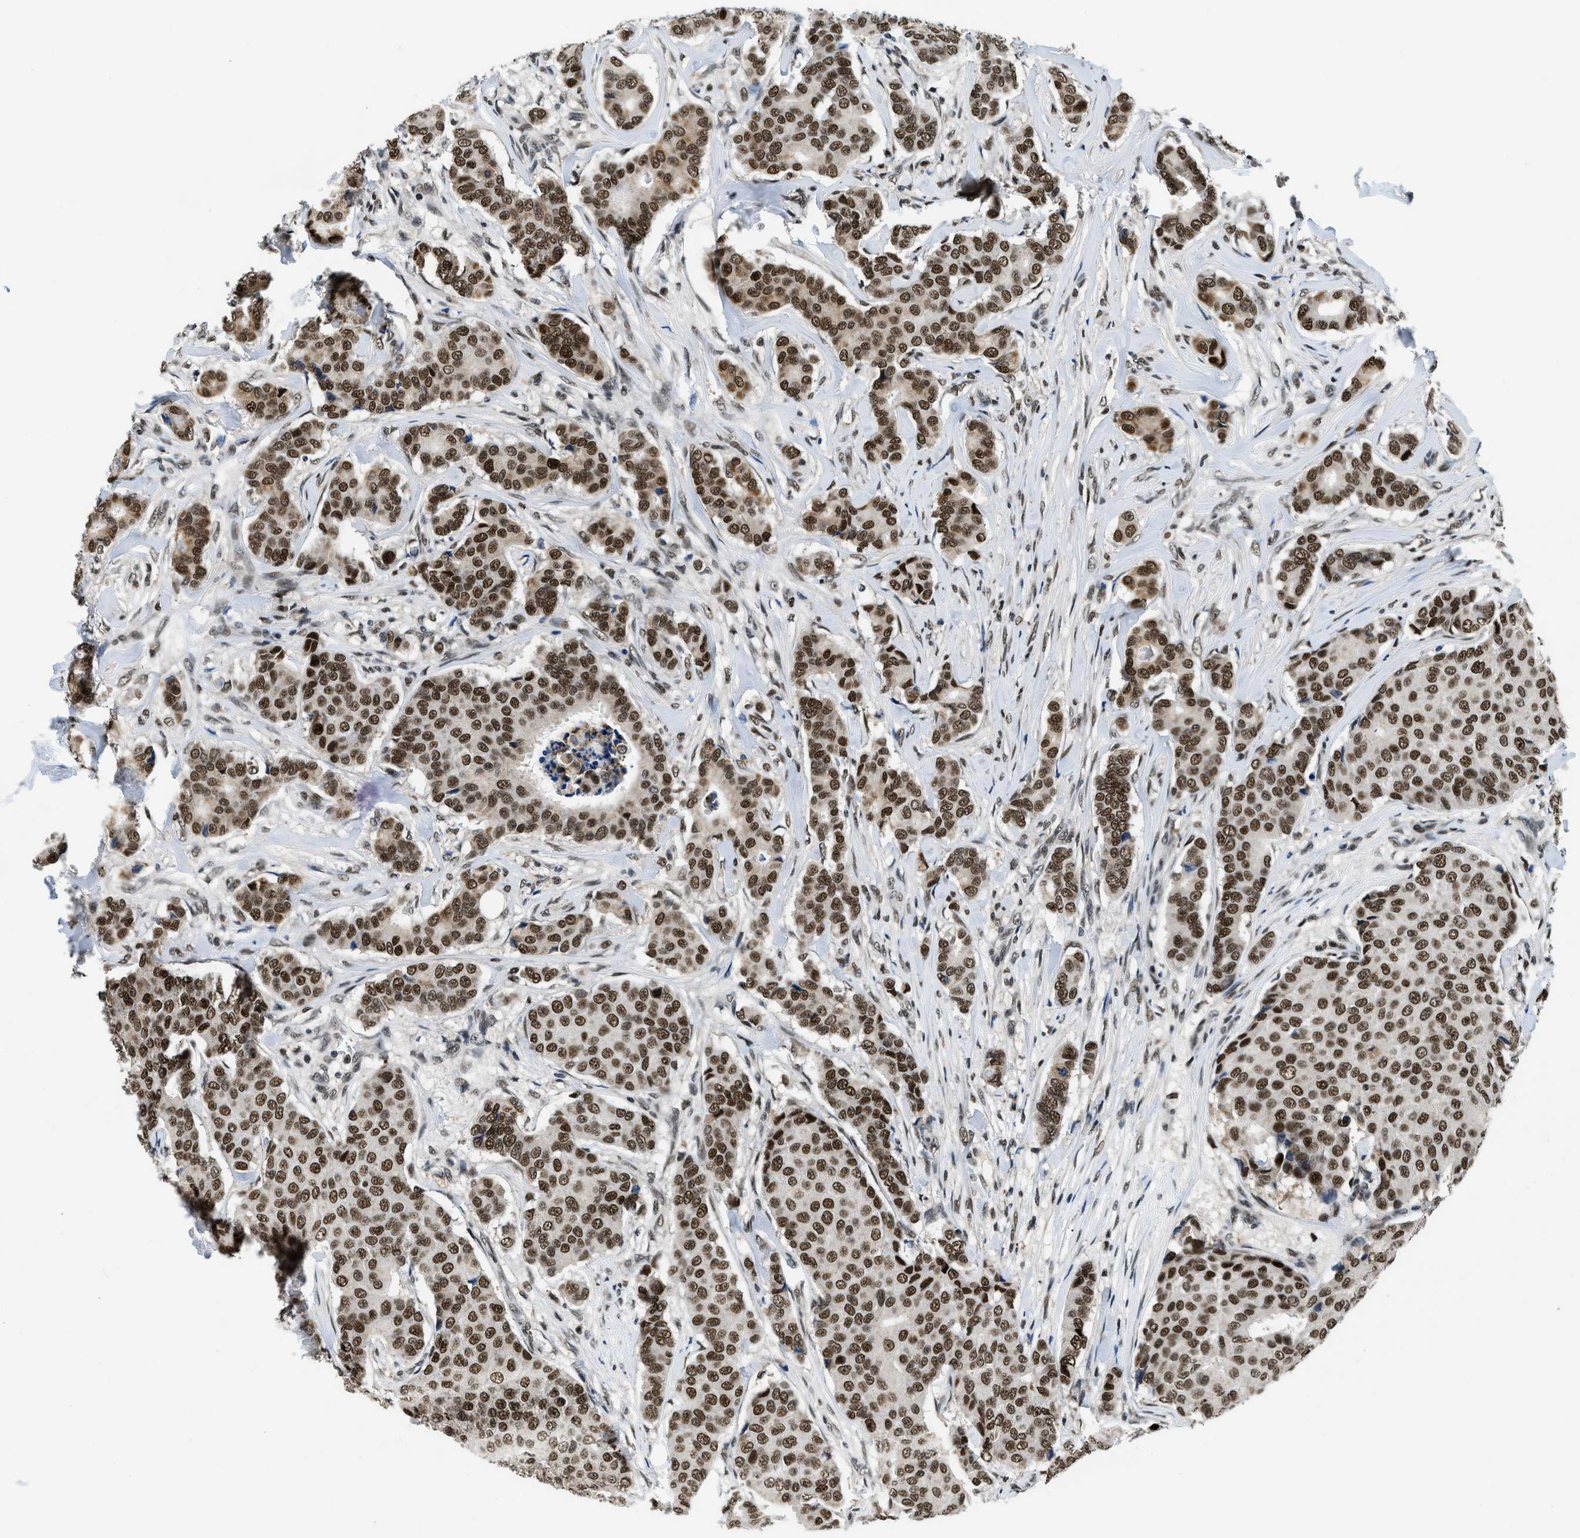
{"staining": {"intensity": "strong", "quantity": ">75%", "location": "nuclear"}, "tissue": "breast cancer", "cell_type": "Tumor cells", "image_type": "cancer", "snomed": [{"axis": "morphology", "description": "Duct carcinoma"}, {"axis": "topography", "description": "Breast"}], "caption": "Protein staining by IHC shows strong nuclear expression in approximately >75% of tumor cells in breast cancer.", "gene": "KDM3B", "patient": {"sex": "female", "age": 75}}